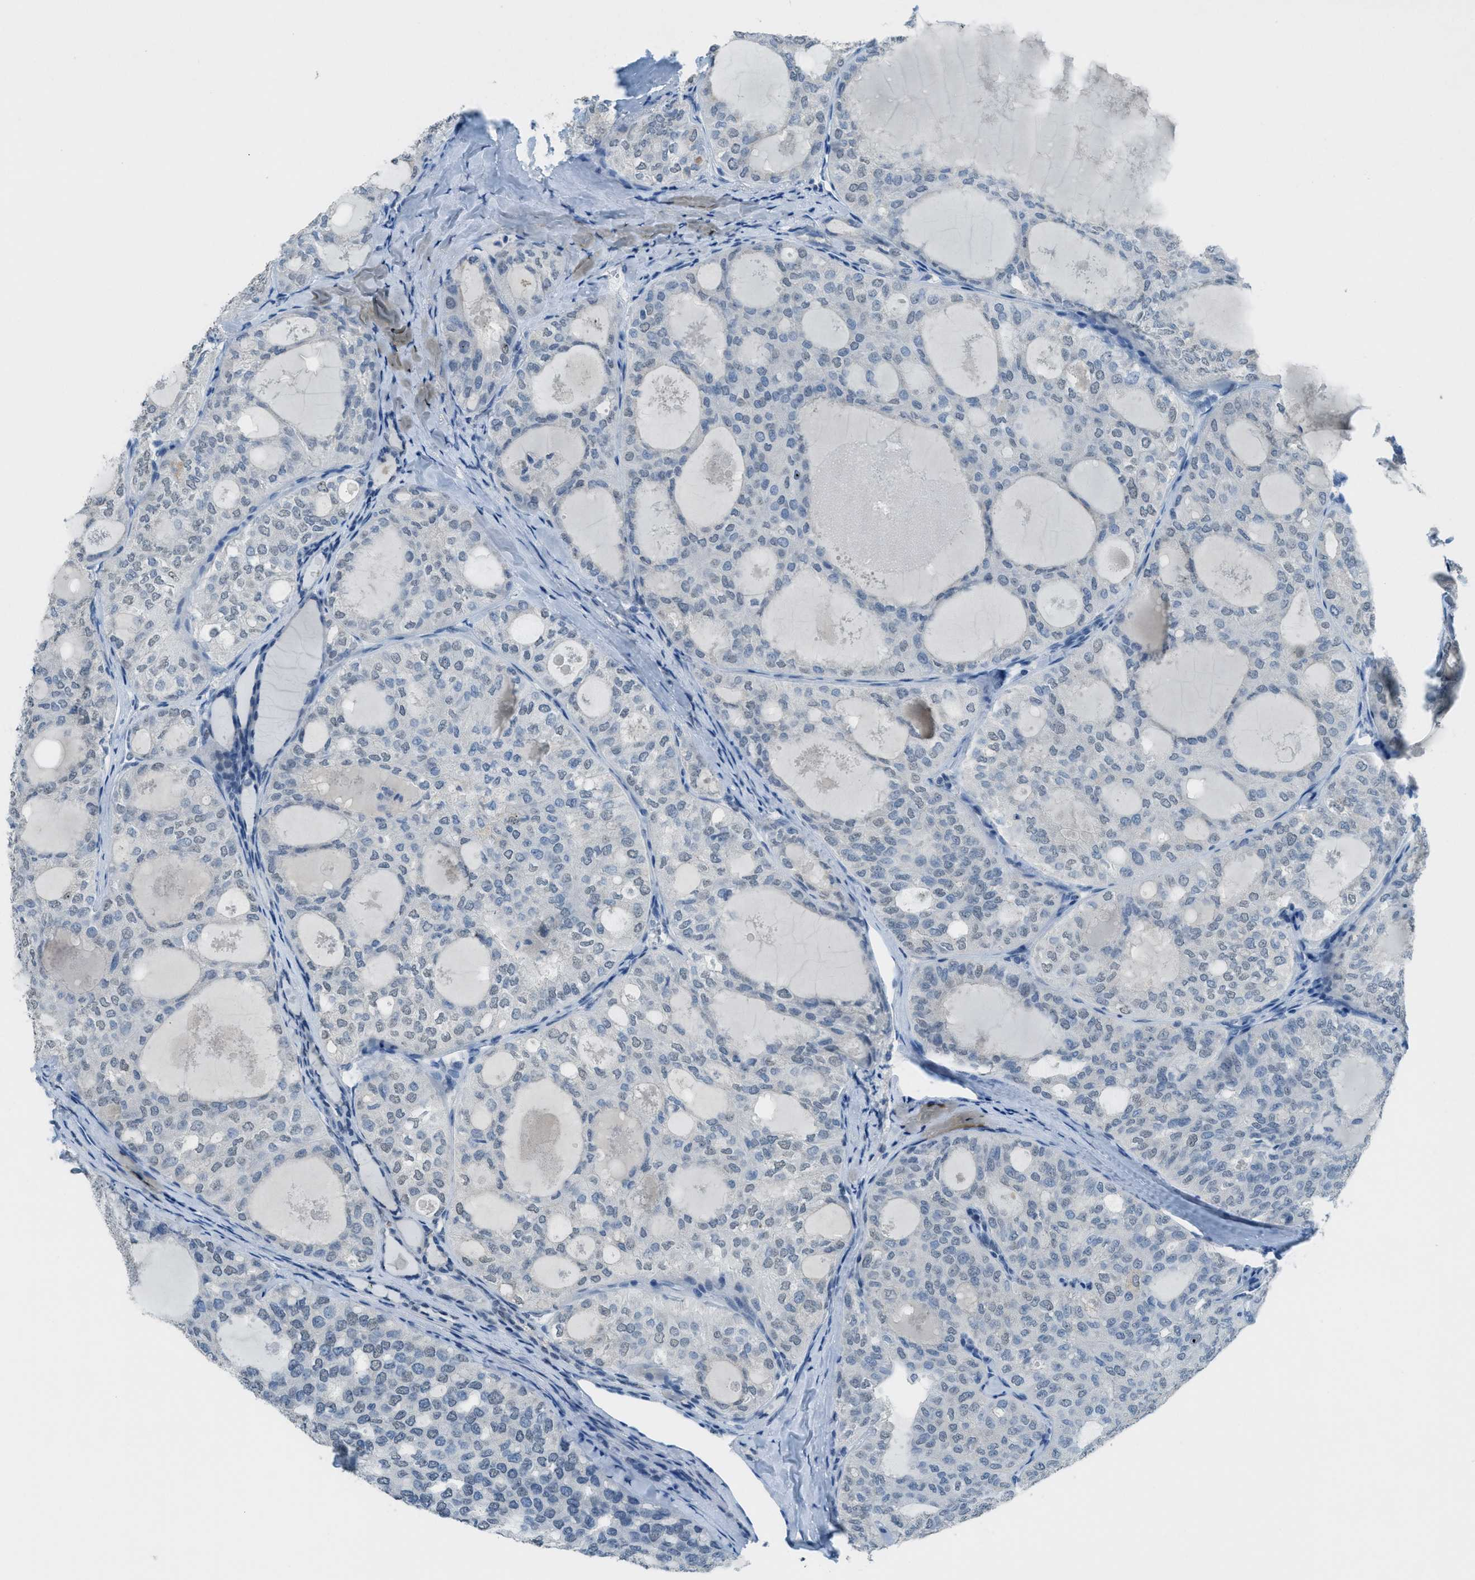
{"staining": {"intensity": "negative", "quantity": "none", "location": "none"}, "tissue": "thyroid cancer", "cell_type": "Tumor cells", "image_type": "cancer", "snomed": [{"axis": "morphology", "description": "Follicular adenoma carcinoma, NOS"}, {"axis": "topography", "description": "Thyroid gland"}], "caption": "Tumor cells show no significant positivity in thyroid follicular adenoma carcinoma. (DAB (3,3'-diaminobenzidine) immunohistochemistry, high magnification).", "gene": "TTC13", "patient": {"sex": "male", "age": 75}}